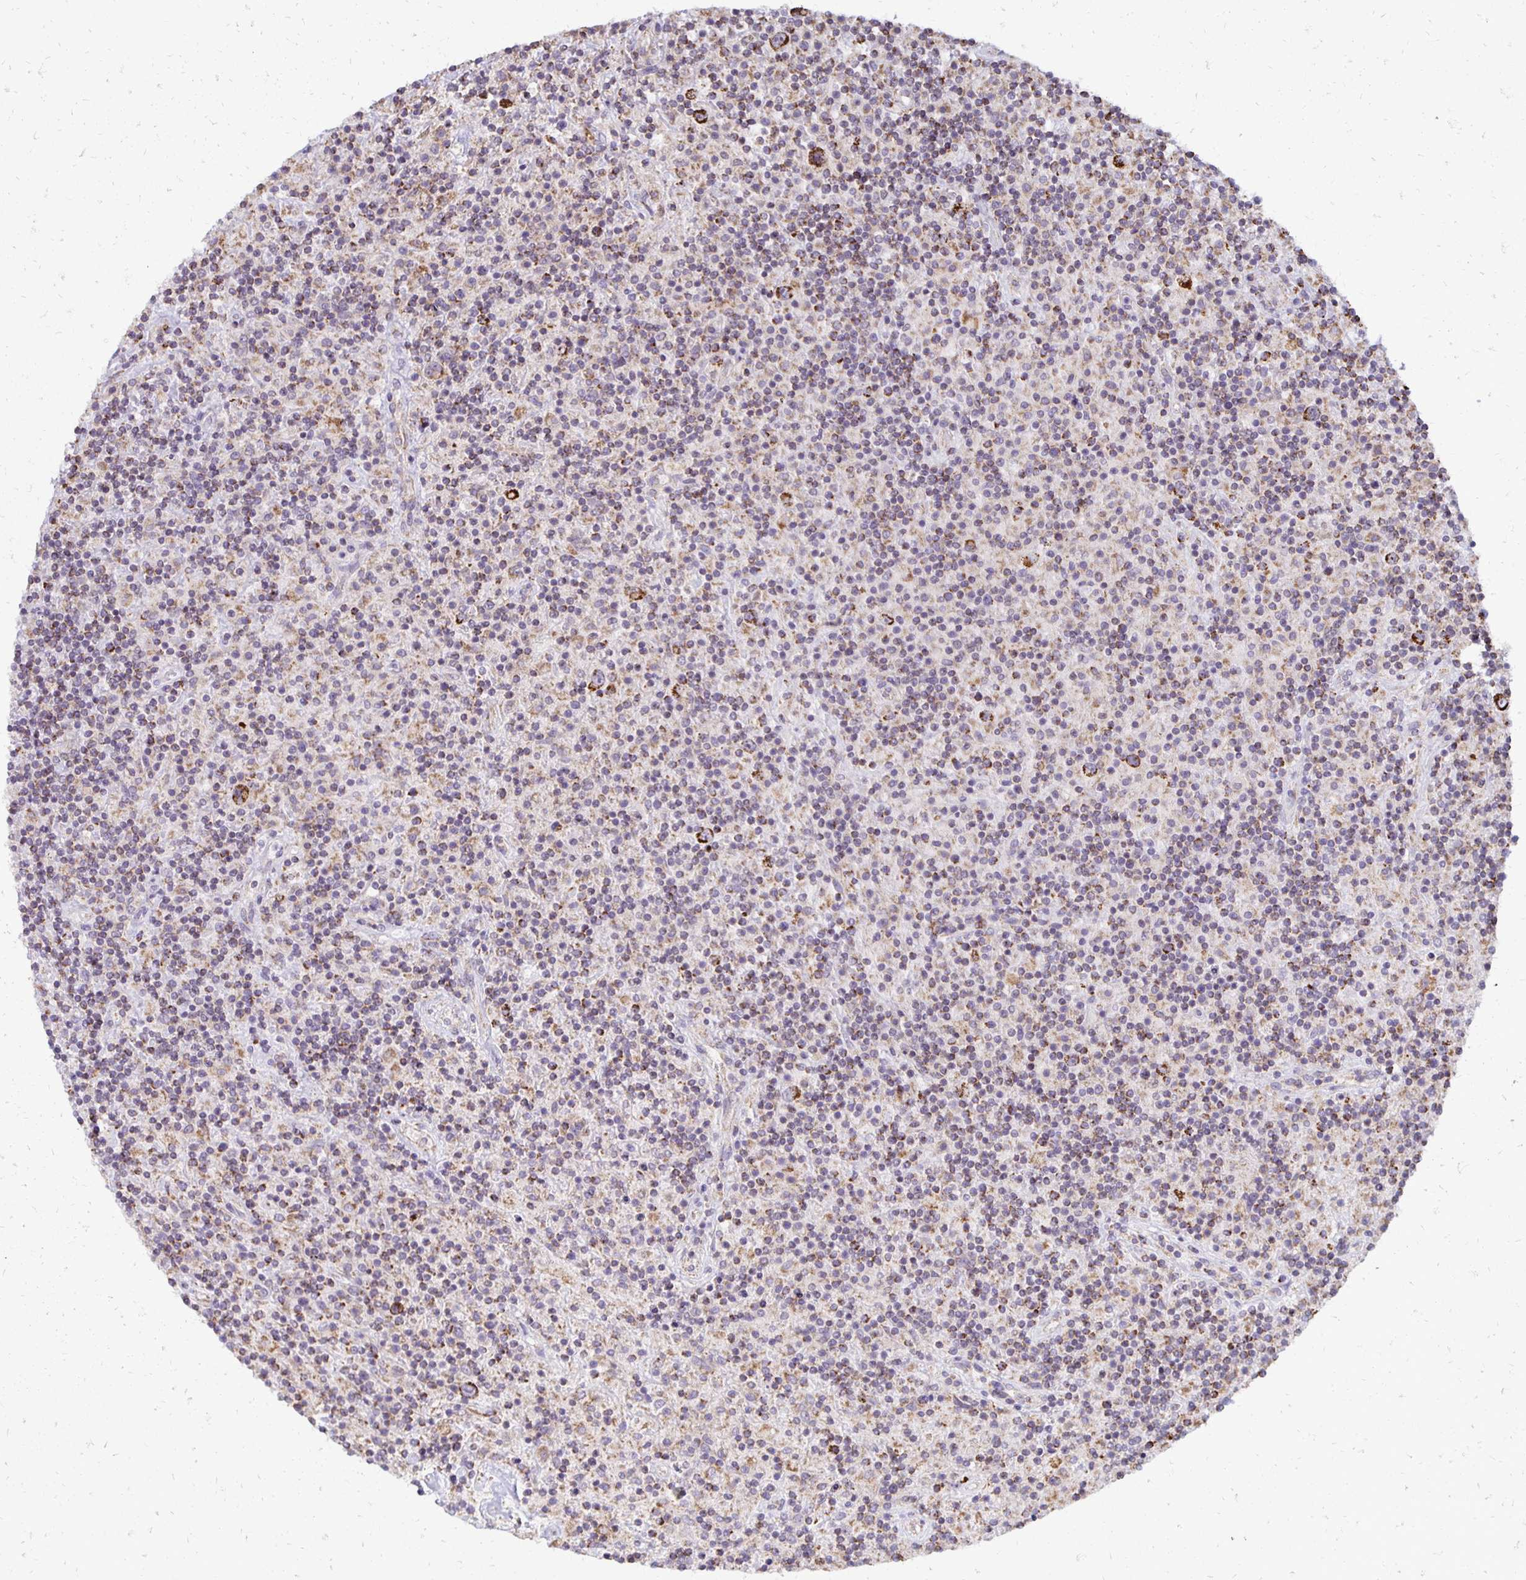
{"staining": {"intensity": "strong", "quantity": ">75%", "location": "cytoplasmic/membranous"}, "tissue": "lymphoma", "cell_type": "Tumor cells", "image_type": "cancer", "snomed": [{"axis": "morphology", "description": "Hodgkin's disease, NOS"}, {"axis": "topography", "description": "Lymph node"}], "caption": "Strong cytoplasmic/membranous expression is seen in approximately >75% of tumor cells in lymphoma.", "gene": "IER3", "patient": {"sex": "male", "age": 70}}